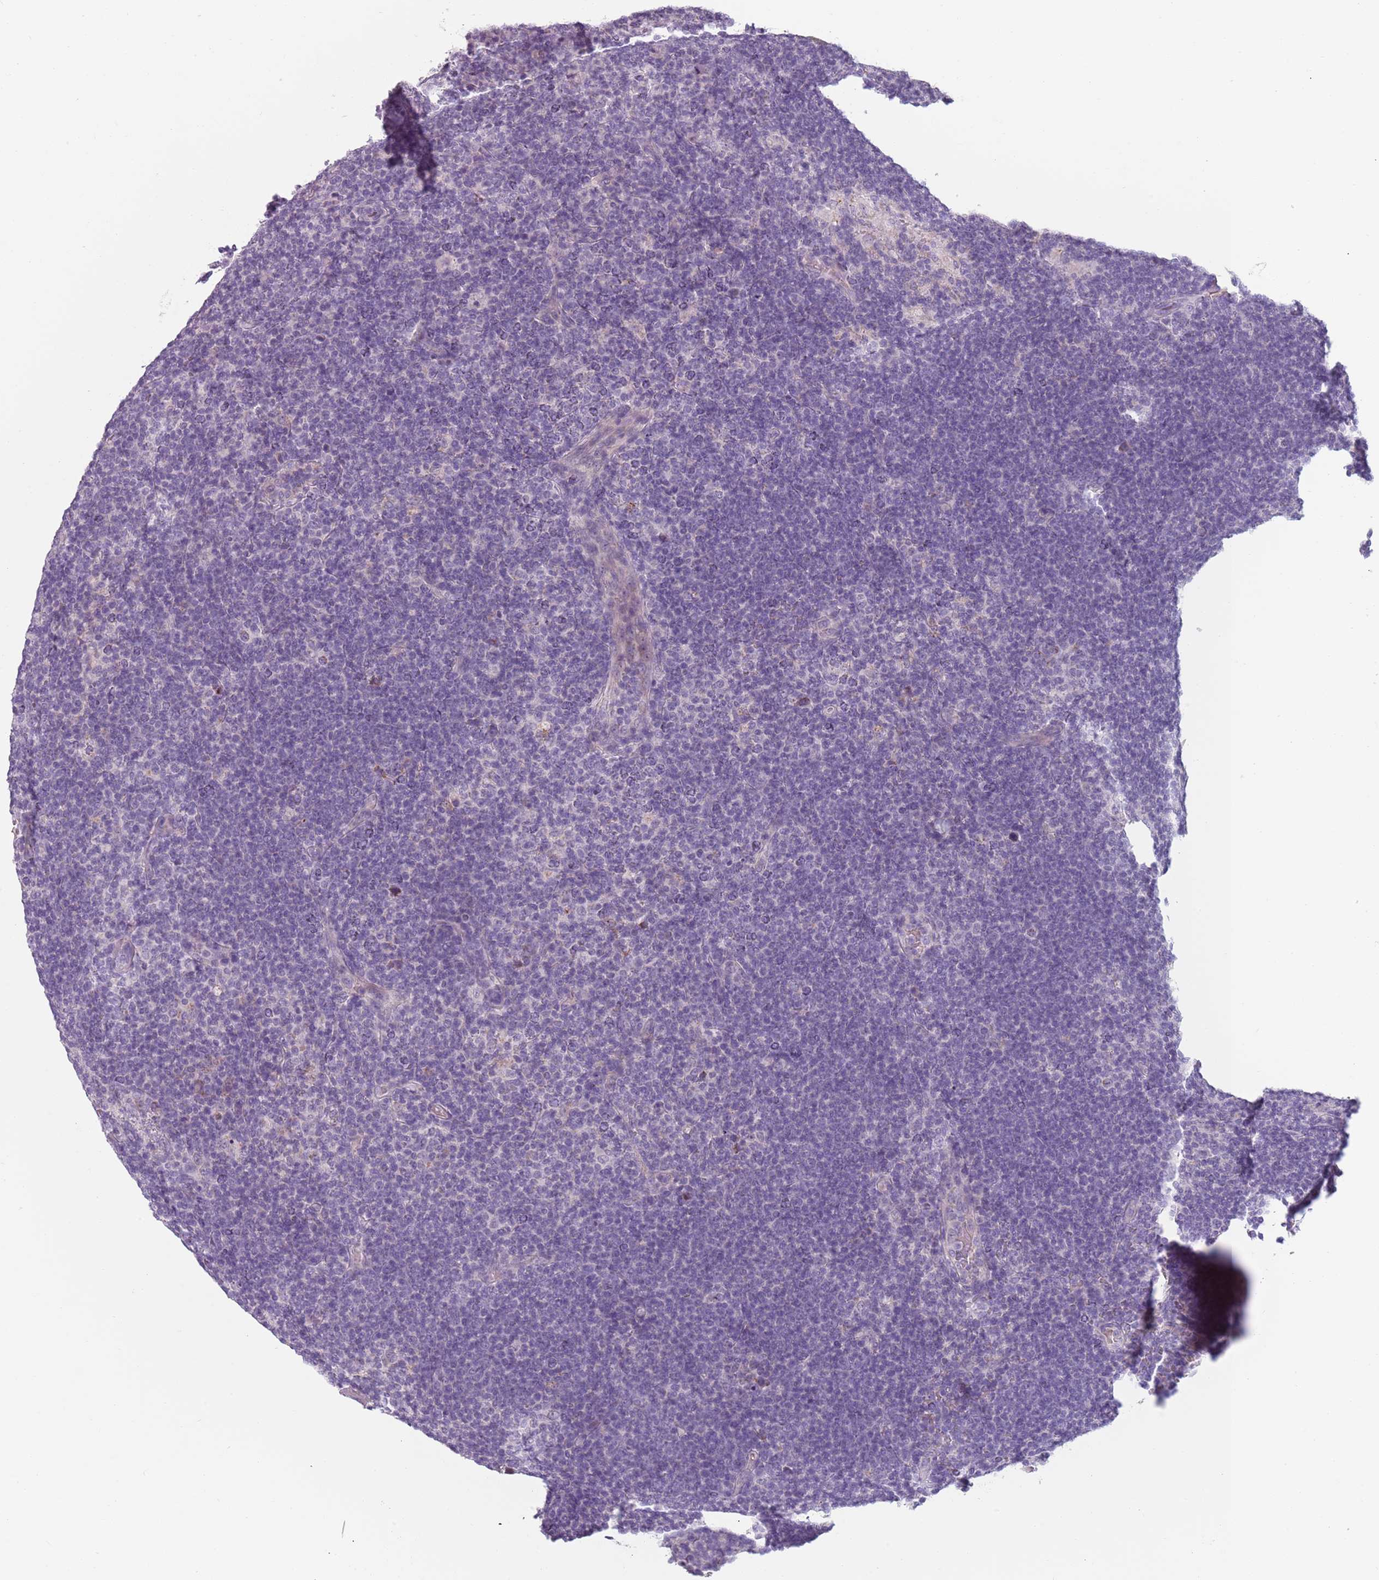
{"staining": {"intensity": "moderate", "quantity": "25%-75%", "location": "cytoplasmic/membranous"}, "tissue": "lymphoma", "cell_type": "Tumor cells", "image_type": "cancer", "snomed": [{"axis": "morphology", "description": "Hodgkin's disease, NOS"}, {"axis": "topography", "description": "Lymph node"}], "caption": "Immunohistochemistry (IHC) image of human lymphoma stained for a protein (brown), which demonstrates medium levels of moderate cytoplasmic/membranous positivity in approximately 25%-75% of tumor cells.", "gene": "MEGF8", "patient": {"sex": "female", "age": 57}}